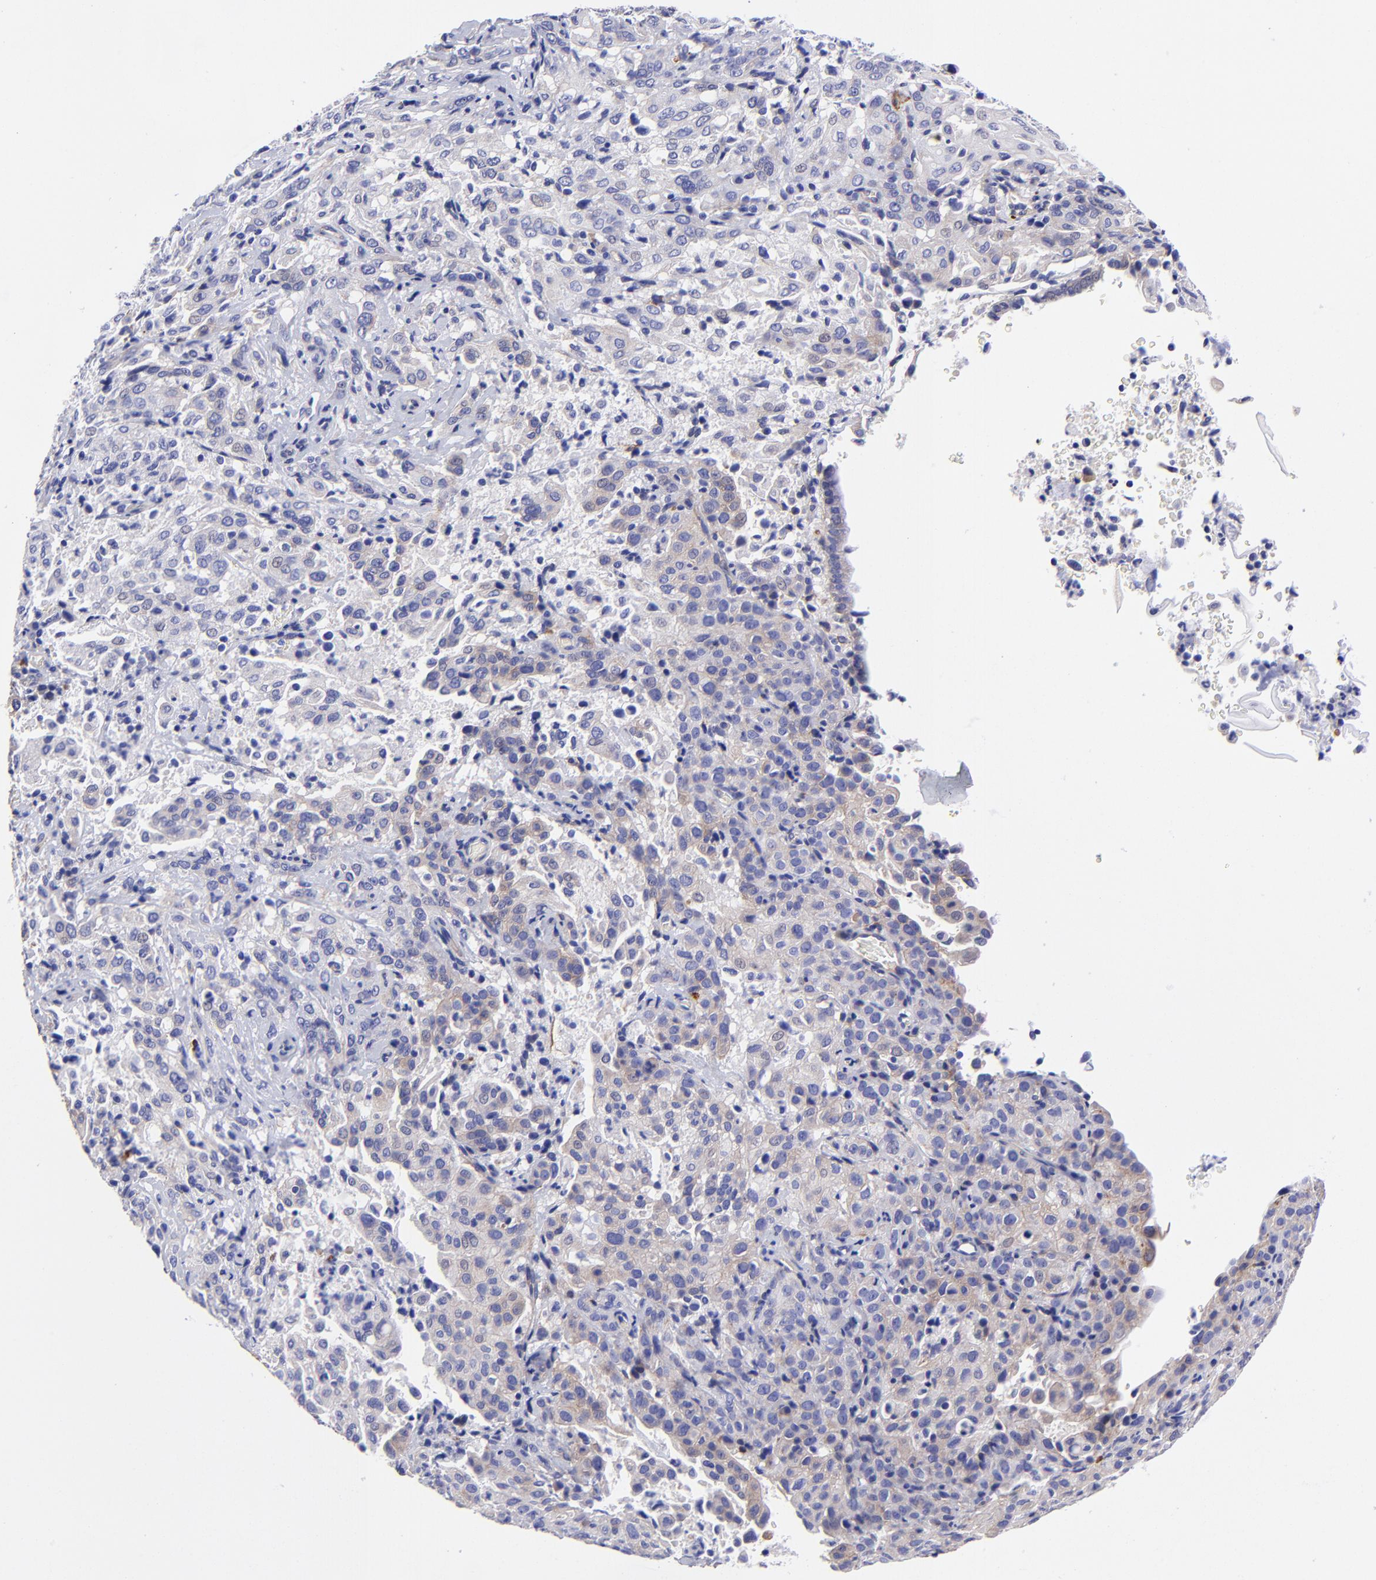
{"staining": {"intensity": "weak", "quantity": "25%-75%", "location": "cytoplasmic/membranous"}, "tissue": "cervical cancer", "cell_type": "Tumor cells", "image_type": "cancer", "snomed": [{"axis": "morphology", "description": "Squamous cell carcinoma, NOS"}, {"axis": "topography", "description": "Cervix"}], "caption": "Tumor cells exhibit low levels of weak cytoplasmic/membranous positivity in about 25%-75% of cells in squamous cell carcinoma (cervical).", "gene": "PPFIBP1", "patient": {"sex": "female", "age": 41}}